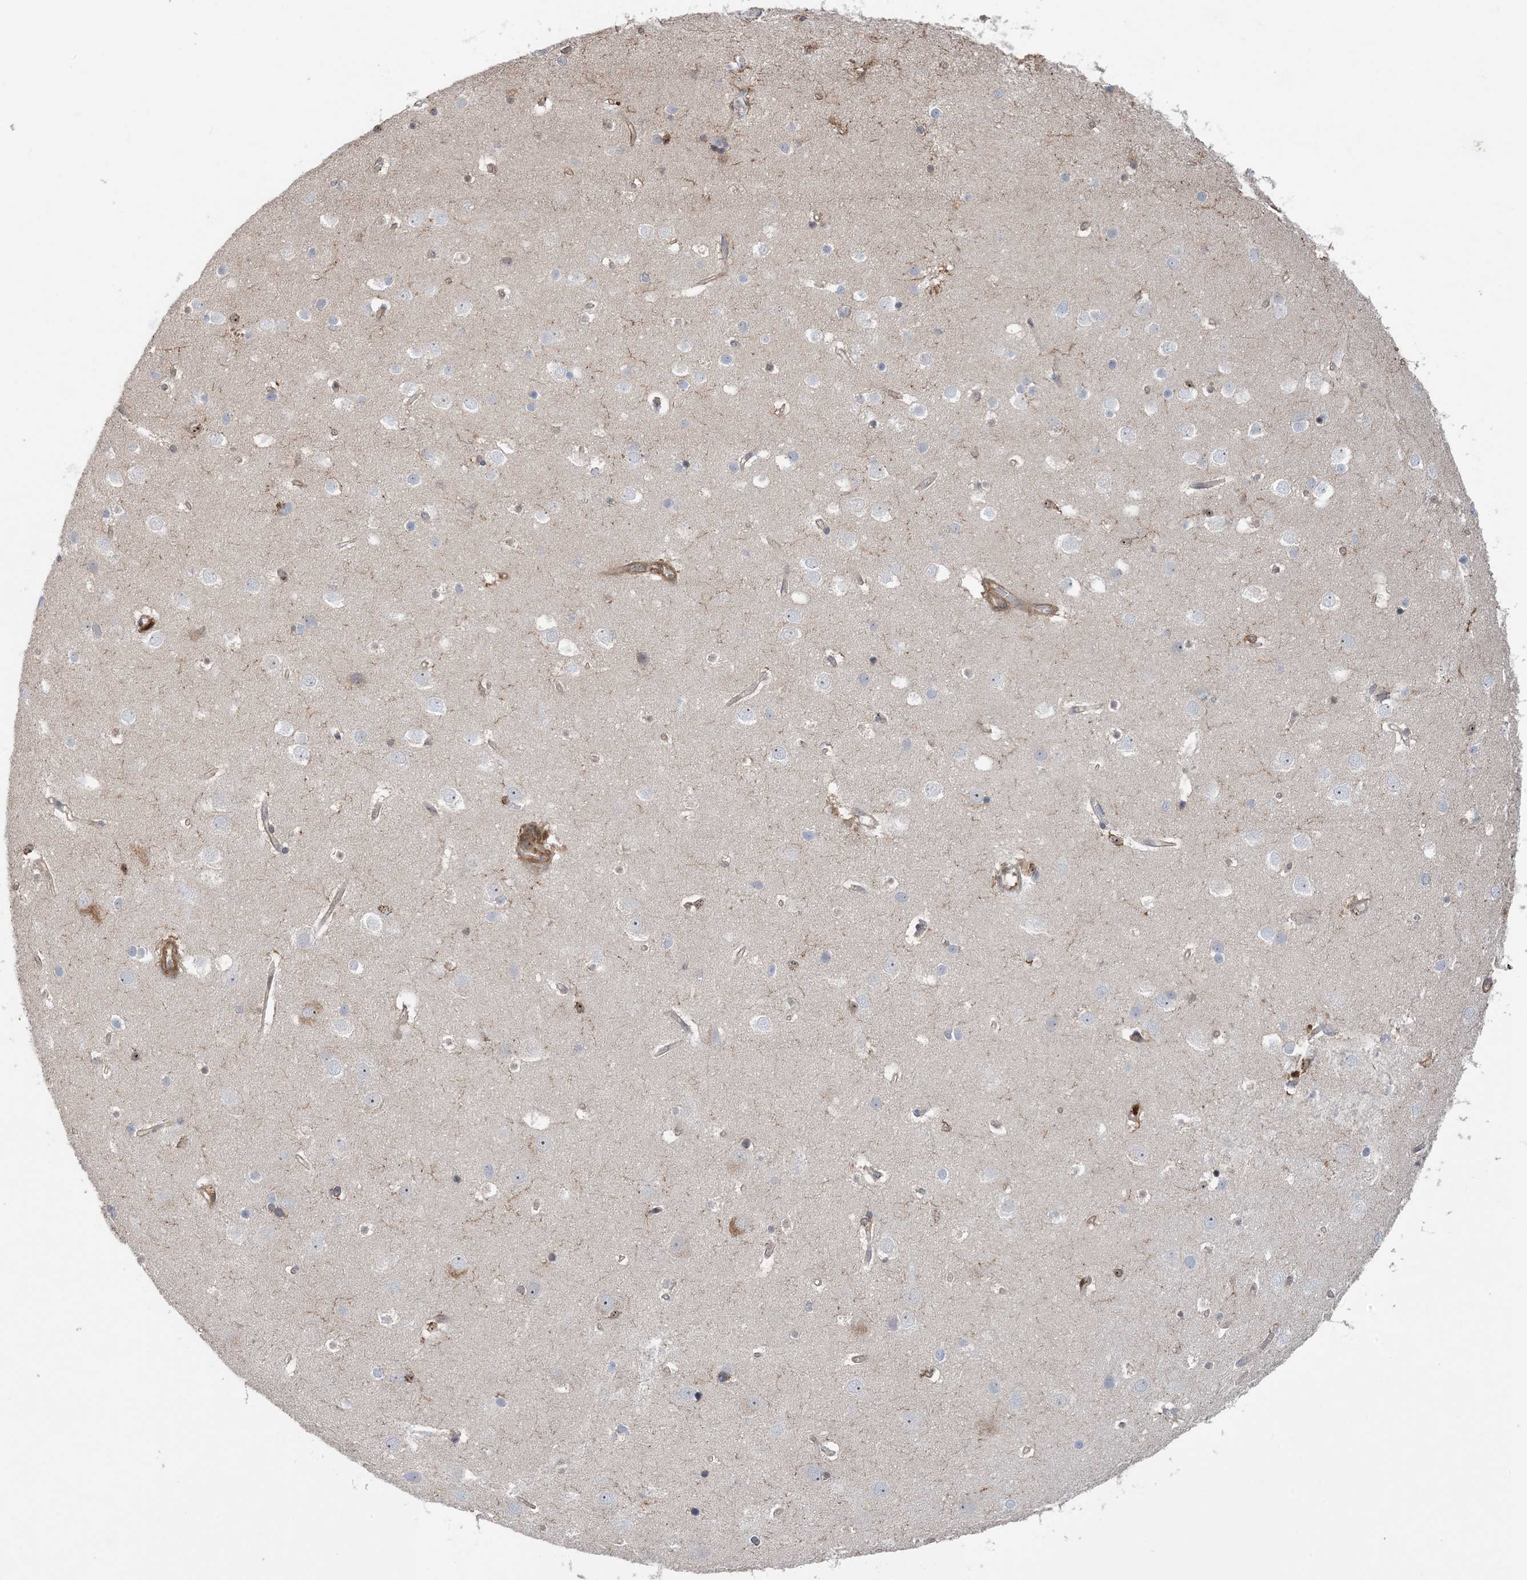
{"staining": {"intensity": "moderate", "quantity": ">75%", "location": "cytoplasmic/membranous"}, "tissue": "cerebral cortex", "cell_type": "Endothelial cells", "image_type": "normal", "snomed": [{"axis": "morphology", "description": "Normal tissue, NOS"}, {"axis": "topography", "description": "Cerebral cortex"}], "caption": "This is an image of immunohistochemistry staining of normal cerebral cortex, which shows moderate positivity in the cytoplasmic/membranous of endothelial cells.", "gene": "HS1BP3", "patient": {"sex": "male", "age": 54}}